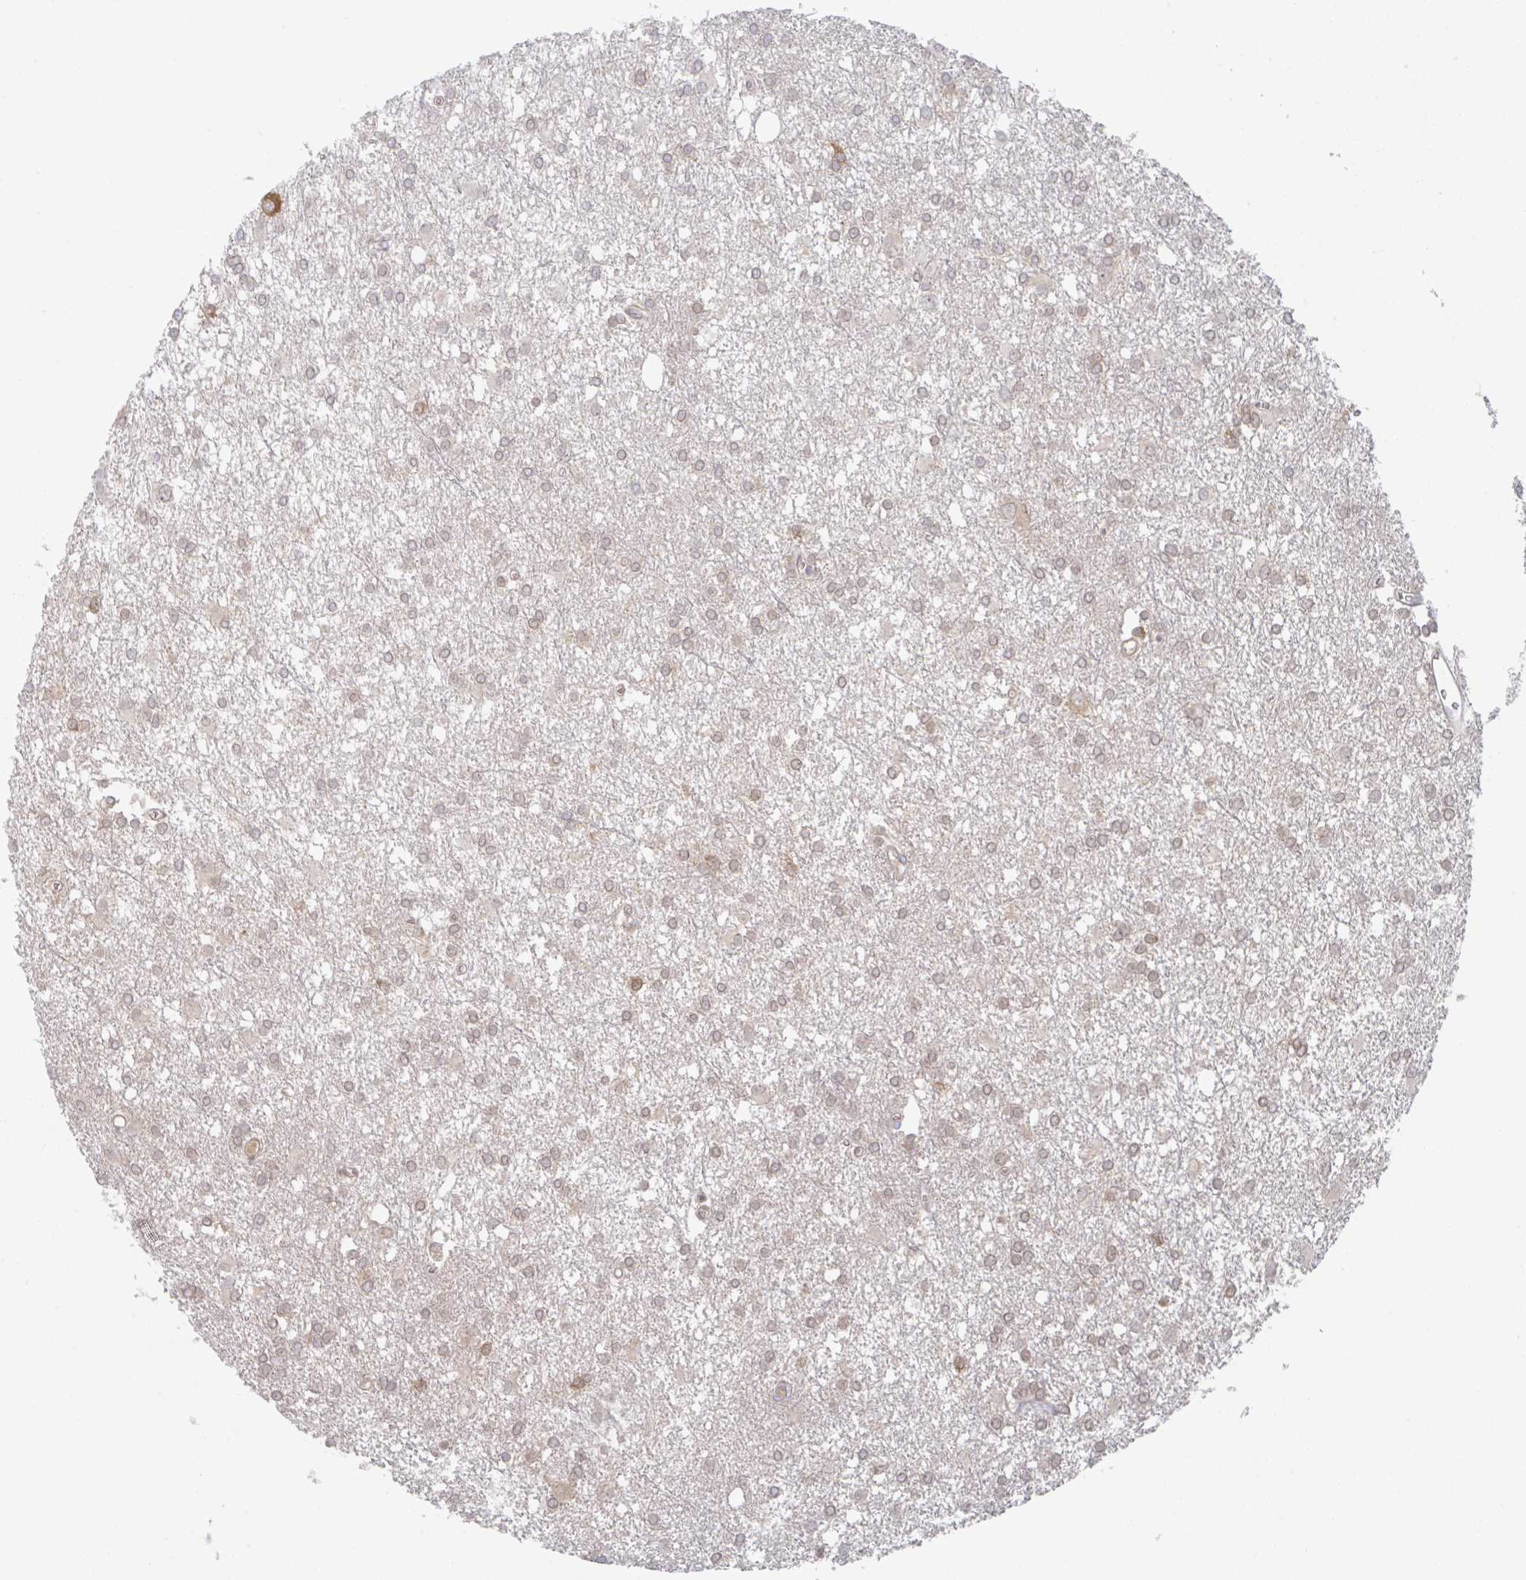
{"staining": {"intensity": "weak", "quantity": "25%-75%", "location": "cytoplasmic/membranous"}, "tissue": "glioma", "cell_type": "Tumor cells", "image_type": "cancer", "snomed": [{"axis": "morphology", "description": "Glioma, malignant, High grade"}, {"axis": "topography", "description": "Brain"}], "caption": "A photomicrograph showing weak cytoplasmic/membranous expression in approximately 25%-75% of tumor cells in glioma, as visualized by brown immunohistochemical staining.", "gene": "AMPD2", "patient": {"sex": "male", "age": 48}}